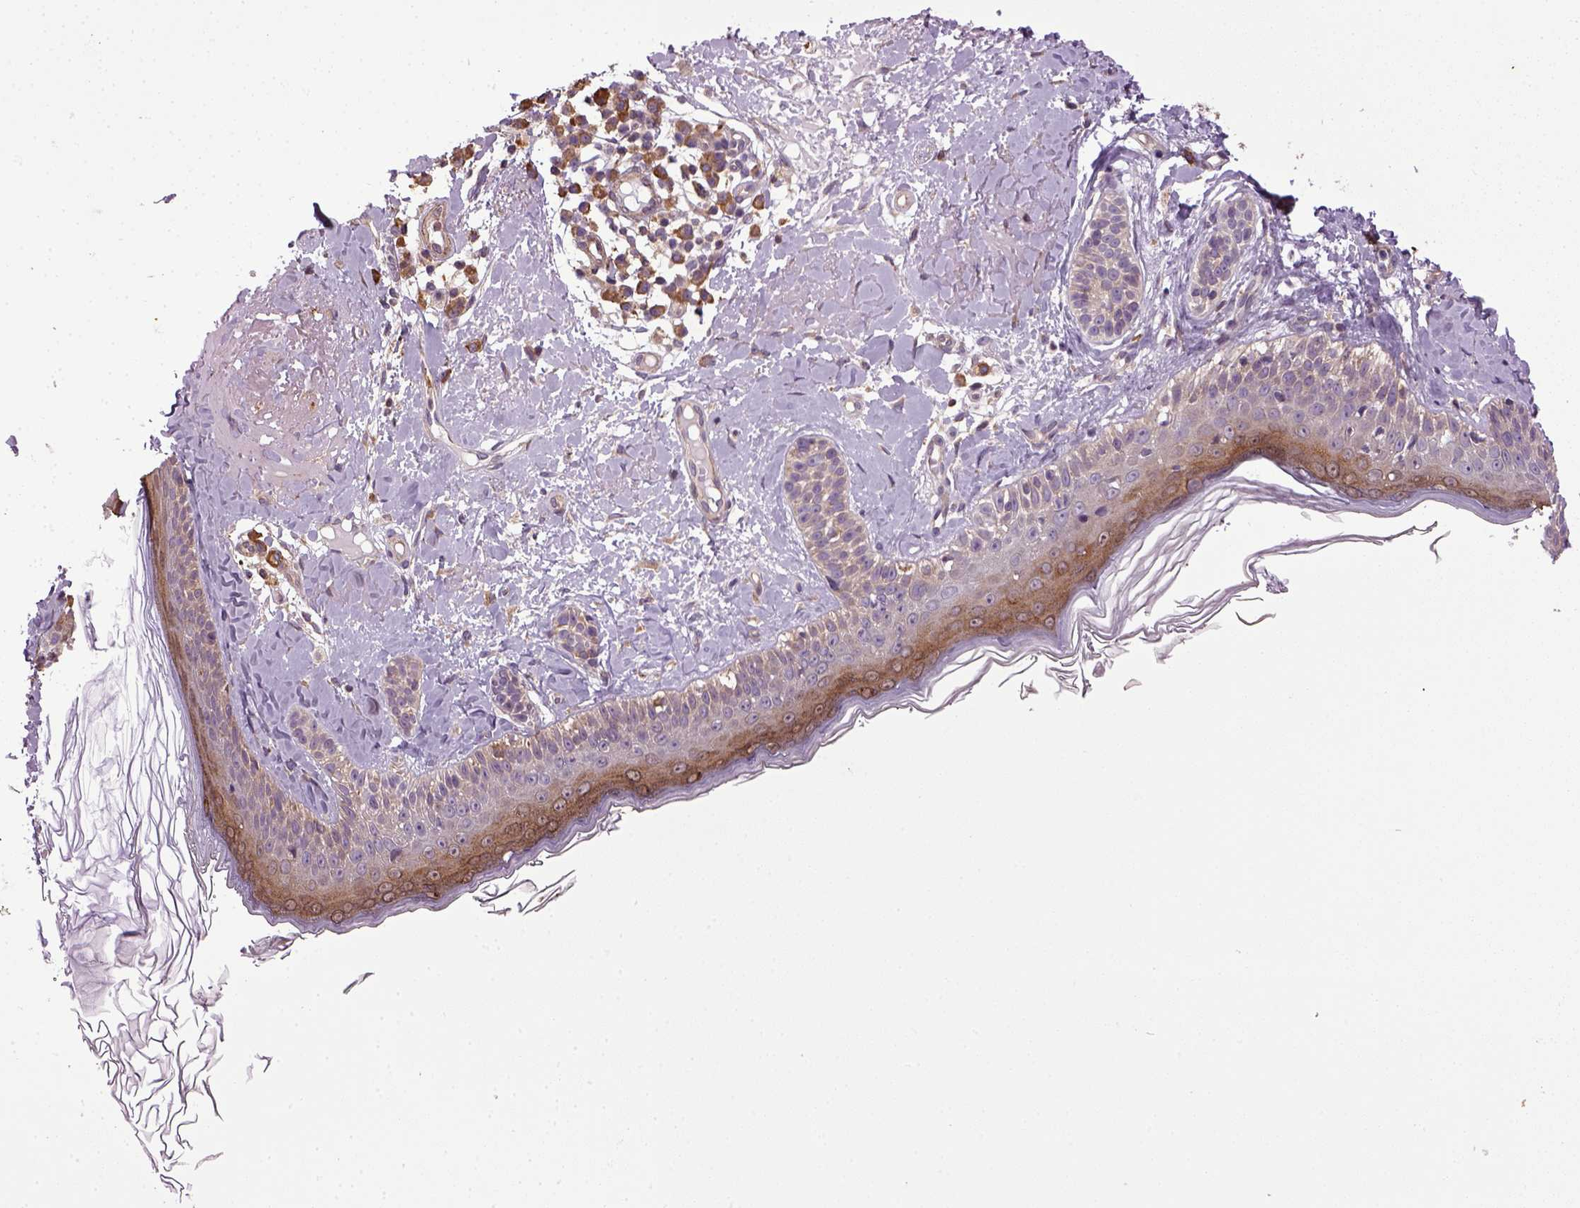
{"staining": {"intensity": "weak", "quantity": ">75%", "location": "cytoplasmic/membranous"}, "tissue": "skin", "cell_type": "Fibroblasts", "image_type": "normal", "snomed": [{"axis": "morphology", "description": "Normal tissue, NOS"}, {"axis": "topography", "description": "Skin"}], "caption": "Immunohistochemistry (IHC) micrograph of unremarkable human skin stained for a protein (brown), which exhibits low levels of weak cytoplasmic/membranous positivity in approximately >75% of fibroblasts.", "gene": "TPRG1", "patient": {"sex": "male", "age": 73}}